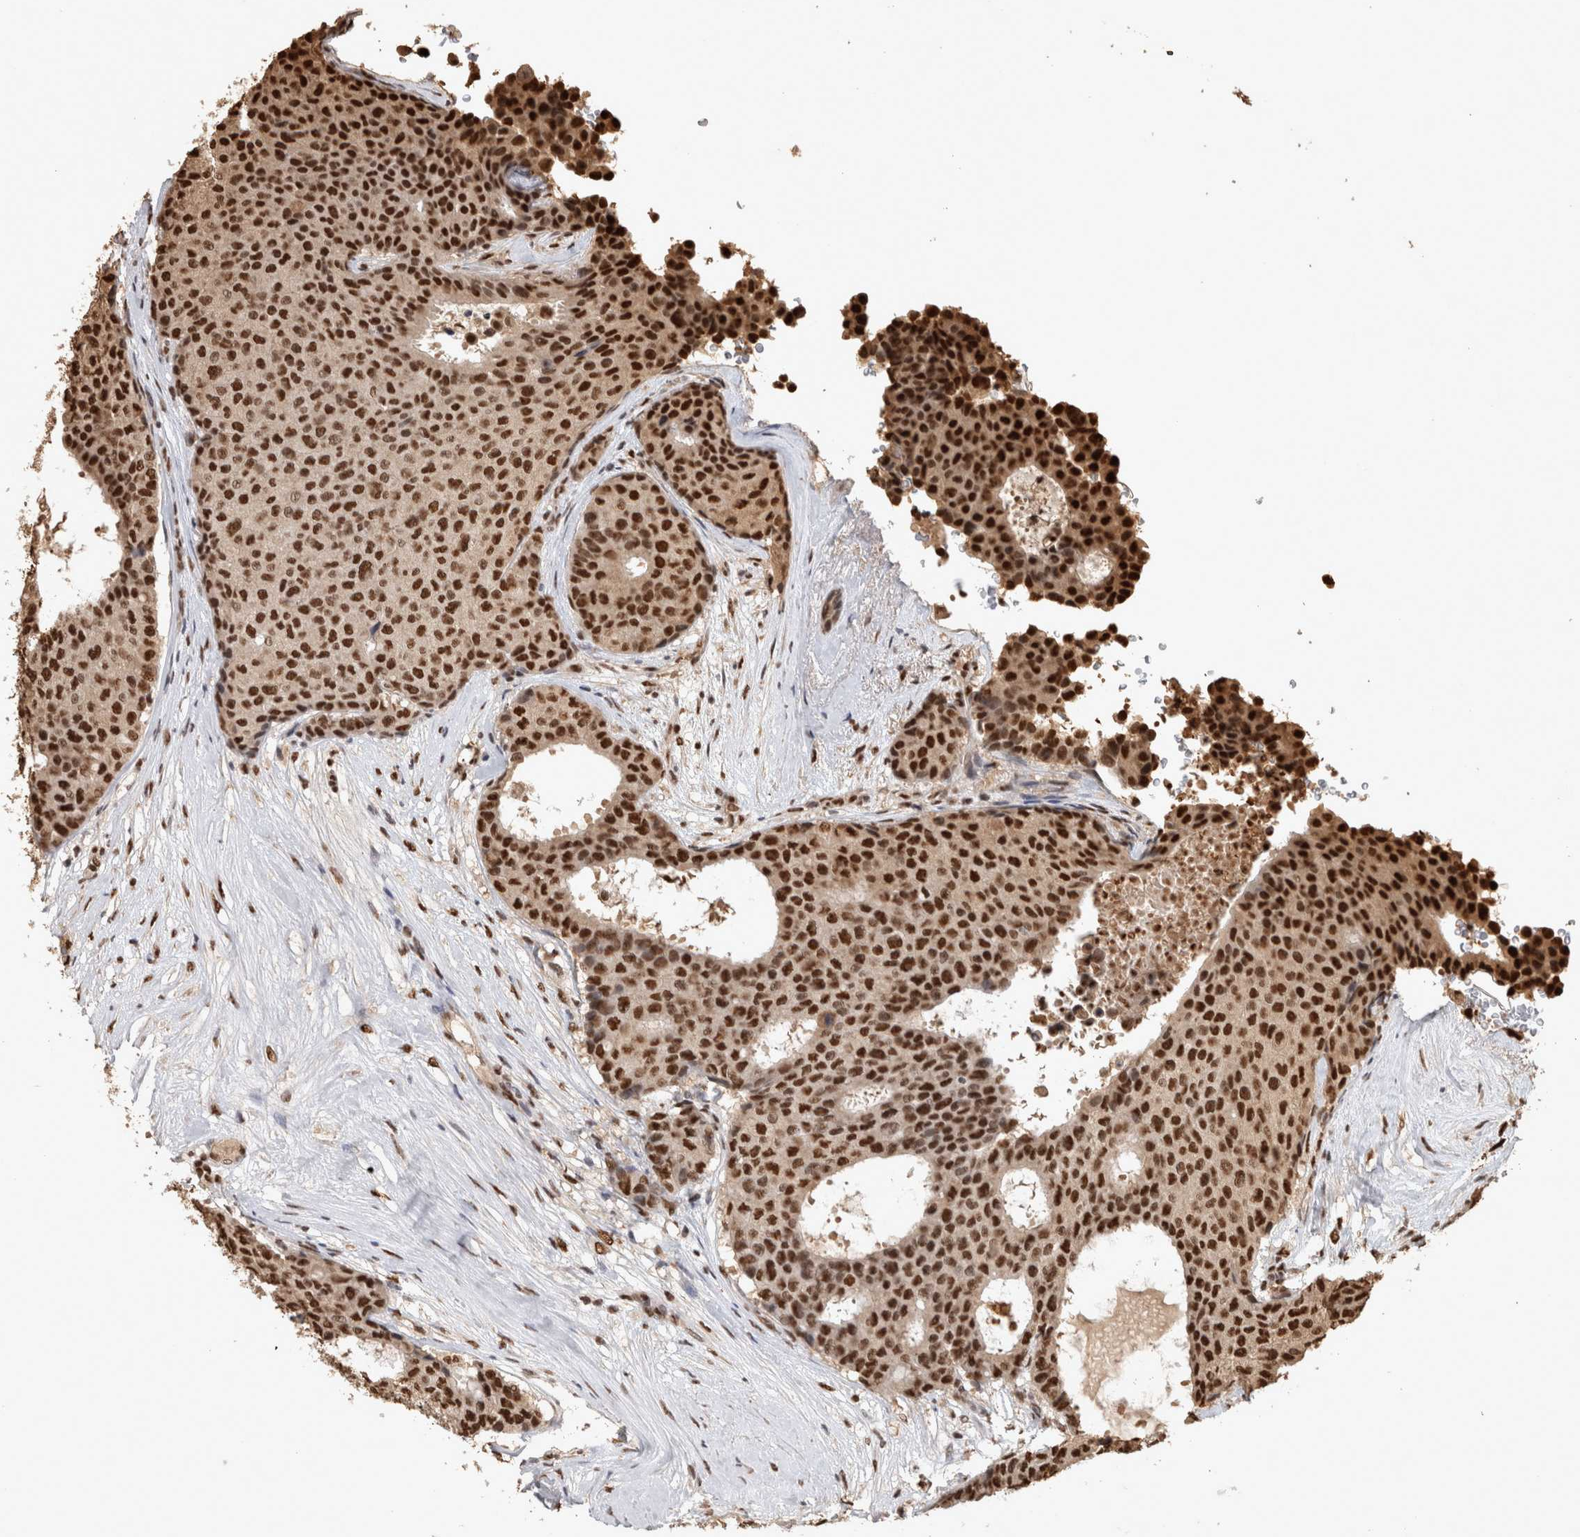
{"staining": {"intensity": "strong", "quantity": ">75%", "location": "nuclear"}, "tissue": "breast cancer", "cell_type": "Tumor cells", "image_type": "cancer", "snomed": [{"axis": "morphology", "description": "Duct carcinoma"}, {"axis": "topography", "description": "Breast"}], "caption": "Immunohistochemistry image of neoplastic tissue: human breast cancer stained using immunohistochemistry shows high levels of strong protein expression localized specifically in the nuclear of tumor cells, appearing as a nuclear brown color.", "gene": "RAD50", "patient": {"sex": "female", "age": 75}}